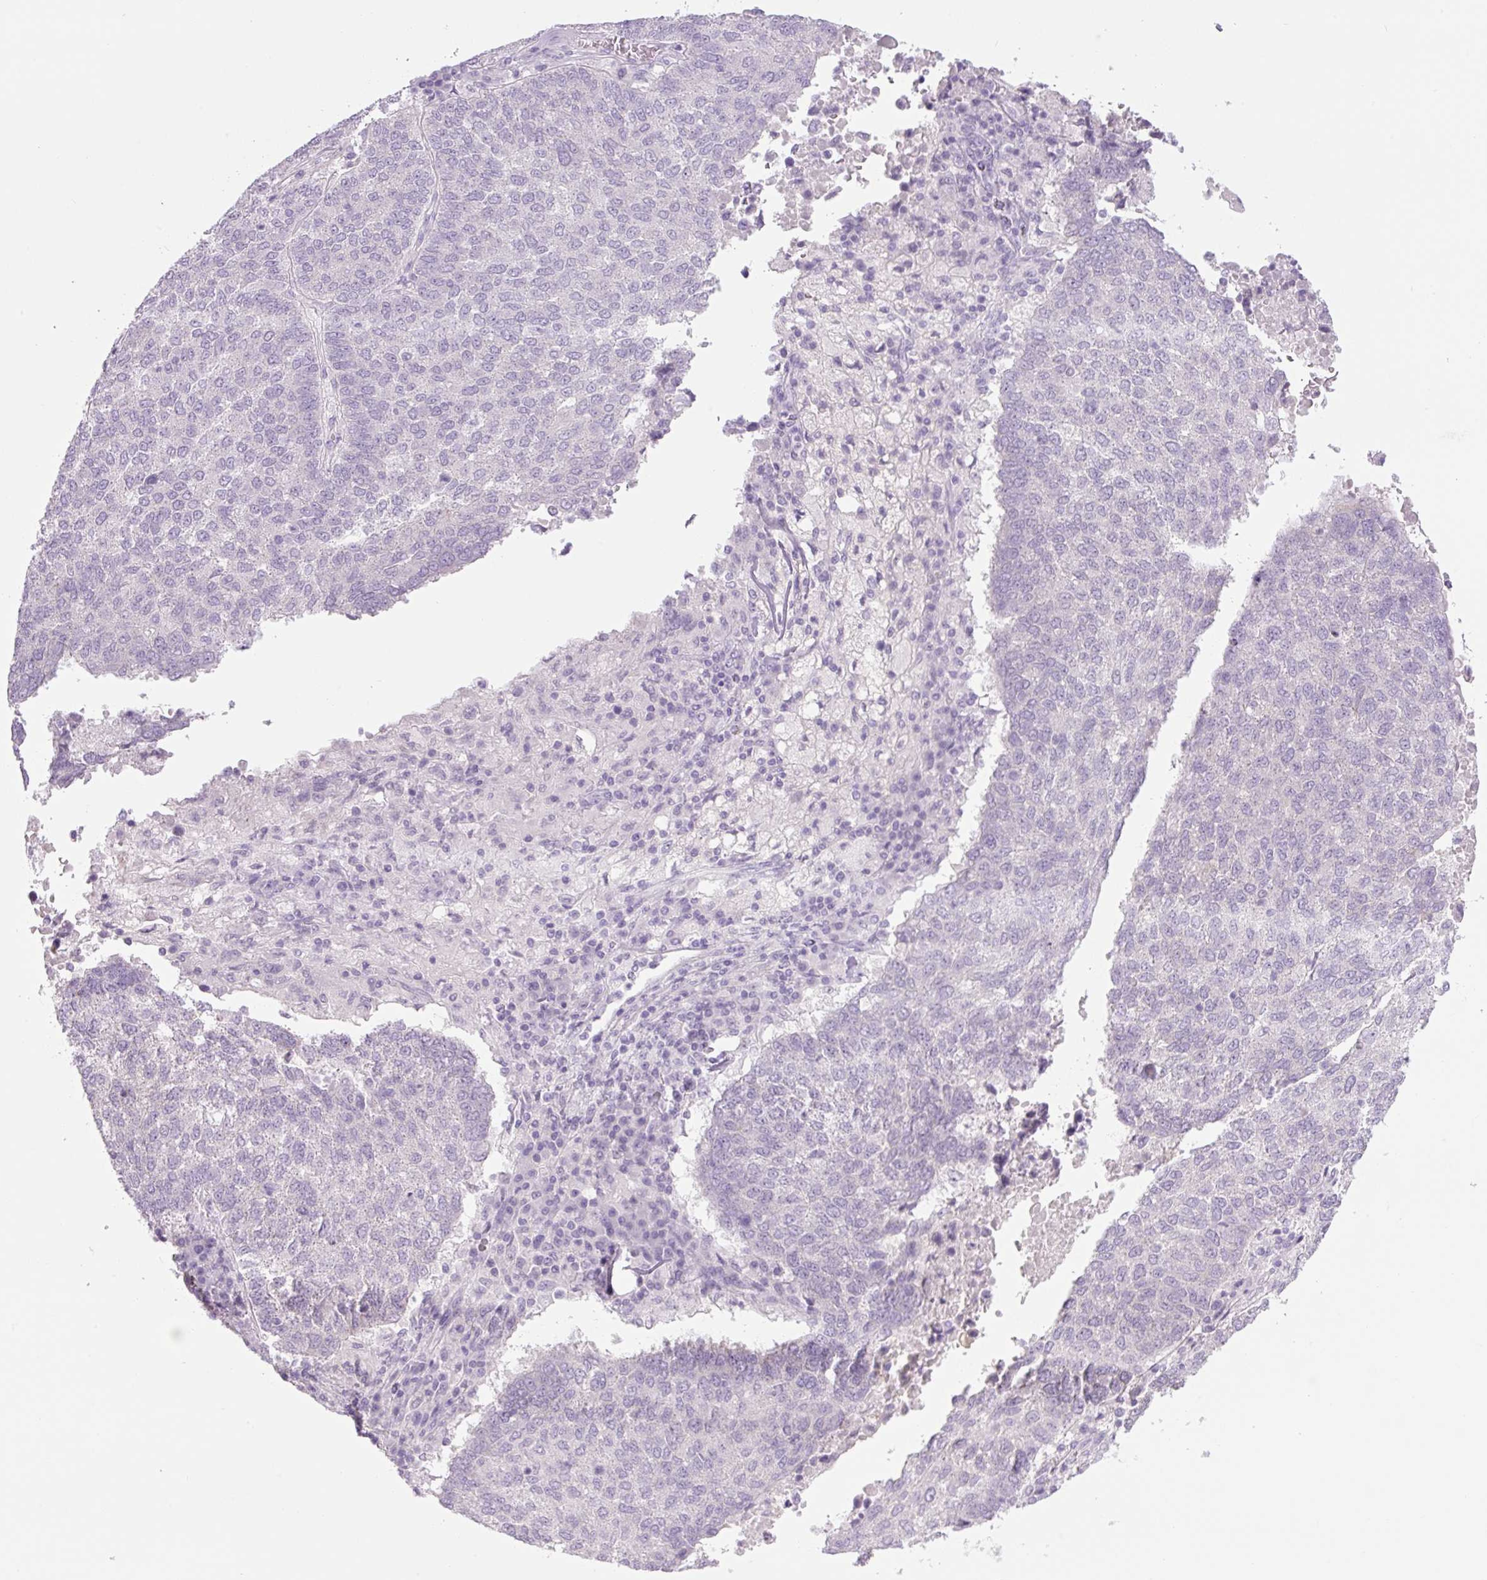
{"staining": {"intensity": "negative", "quantity": "none", "location": "none"}, "tissue": "lung cancer", "cell_type": "Tumor cells", "image_type": "cancer", "snomed": [{"axis": "morphology", "description": "Squamous cell carcinoma, NOS"}, {"axis": "topography", "description": "Lung"}], "caption": "Tumor cells are negative for brown protein staining in lung cancer.", "gene": "COL9A2", "patient": {"sex": "male", "age": 73}}